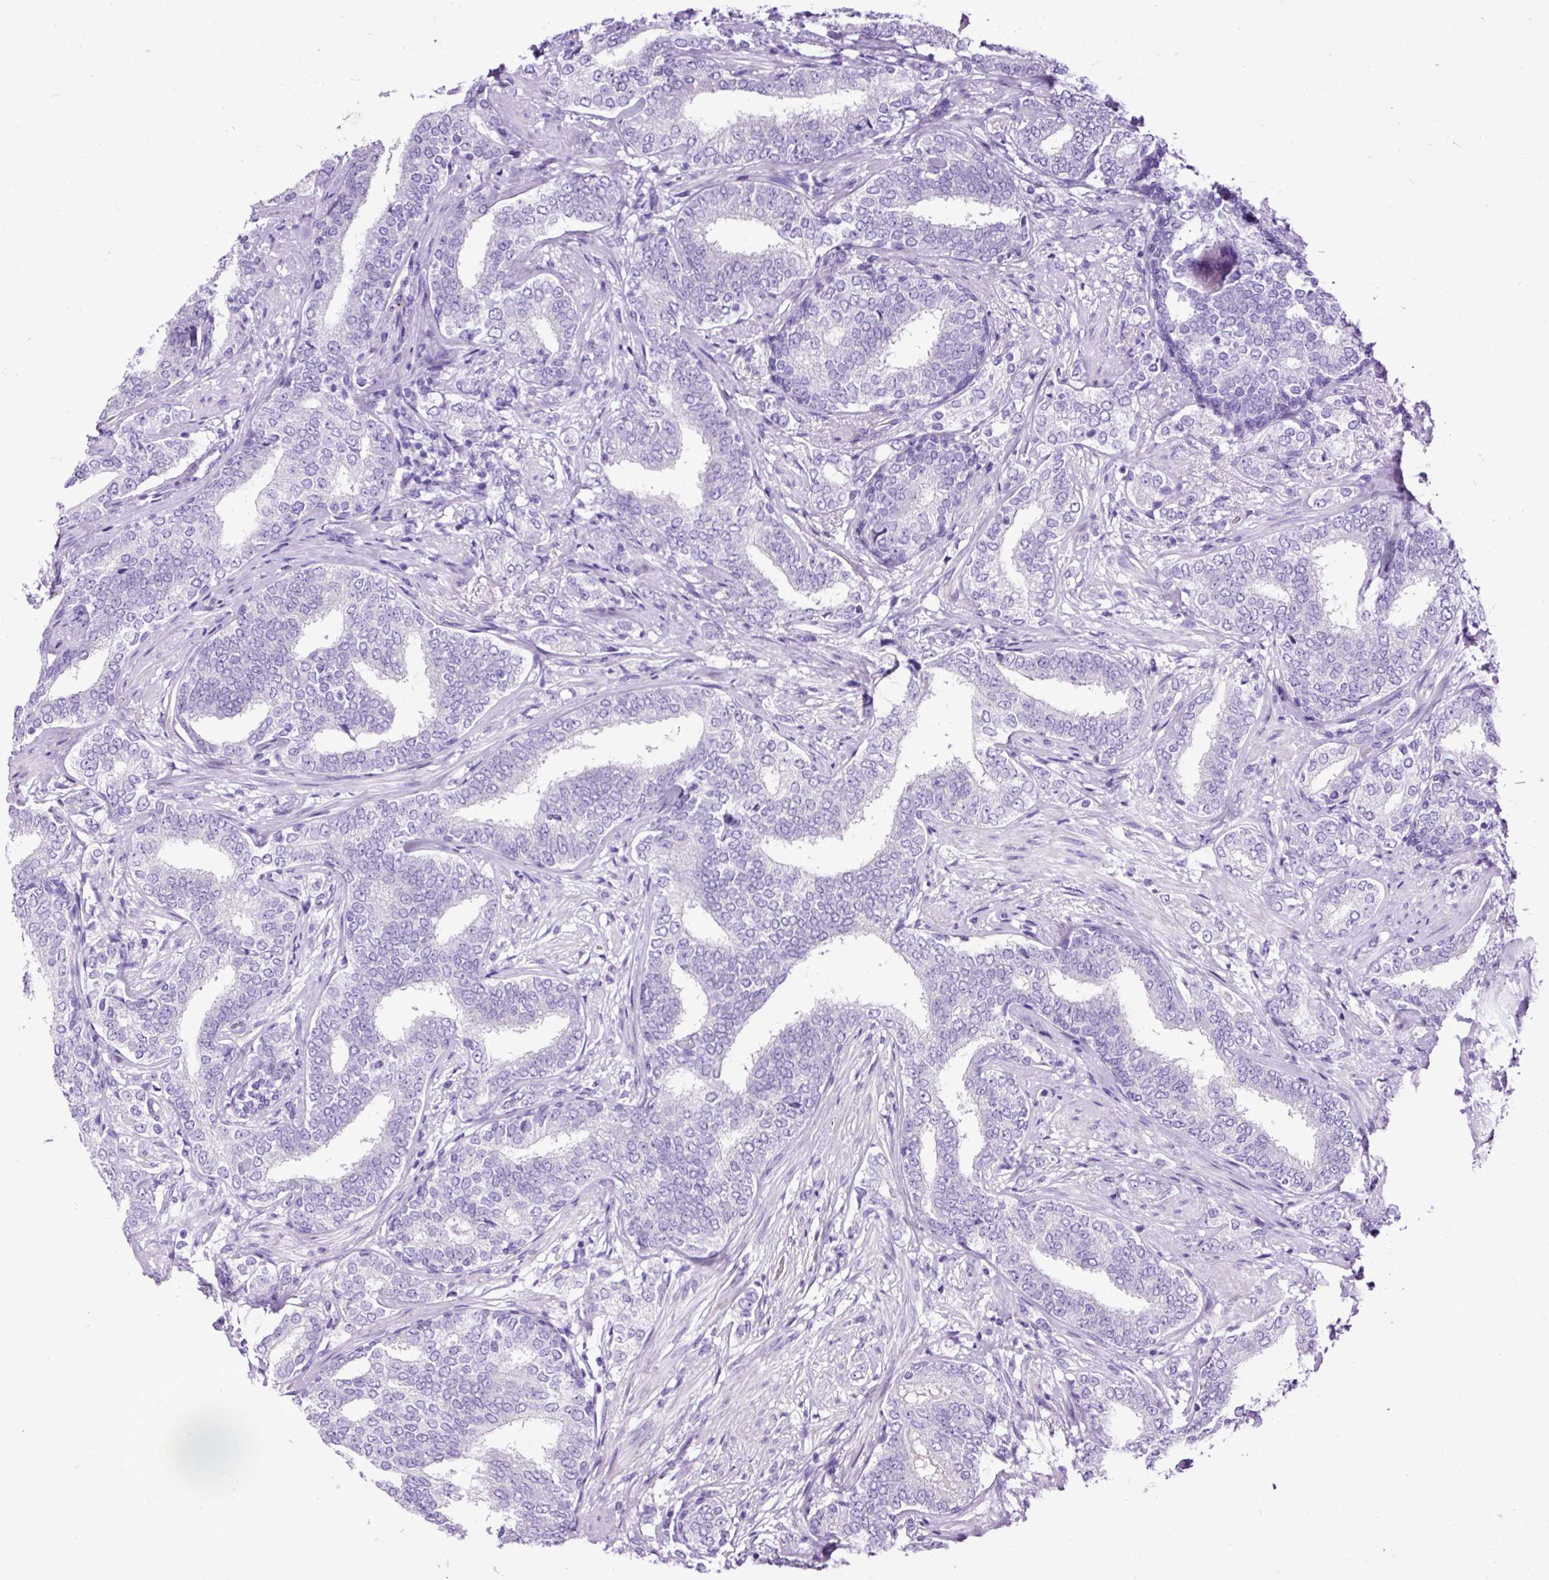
{"staining": {"intensity": "negative", "quantity": "none", "location": "none"}, "tissue": "prostate cancer", "cell_type": "Tumor cells", "image_type": "cancer", "snomed": [{"axis": "morphology", "description": "Adenocarcinoma, High grade"}, {"axis": "topography", "description": "Prostate"}], "caption": "High magnification brightfield microscopy of adenocarcinoma (high-grade) (prostate) stained with DAB (brown) and counterstained with hematoxylin (blue): tumor cells show no significant positivity.", "gene": "STOX2", "patient": {"sex": "male", "age": 72}}